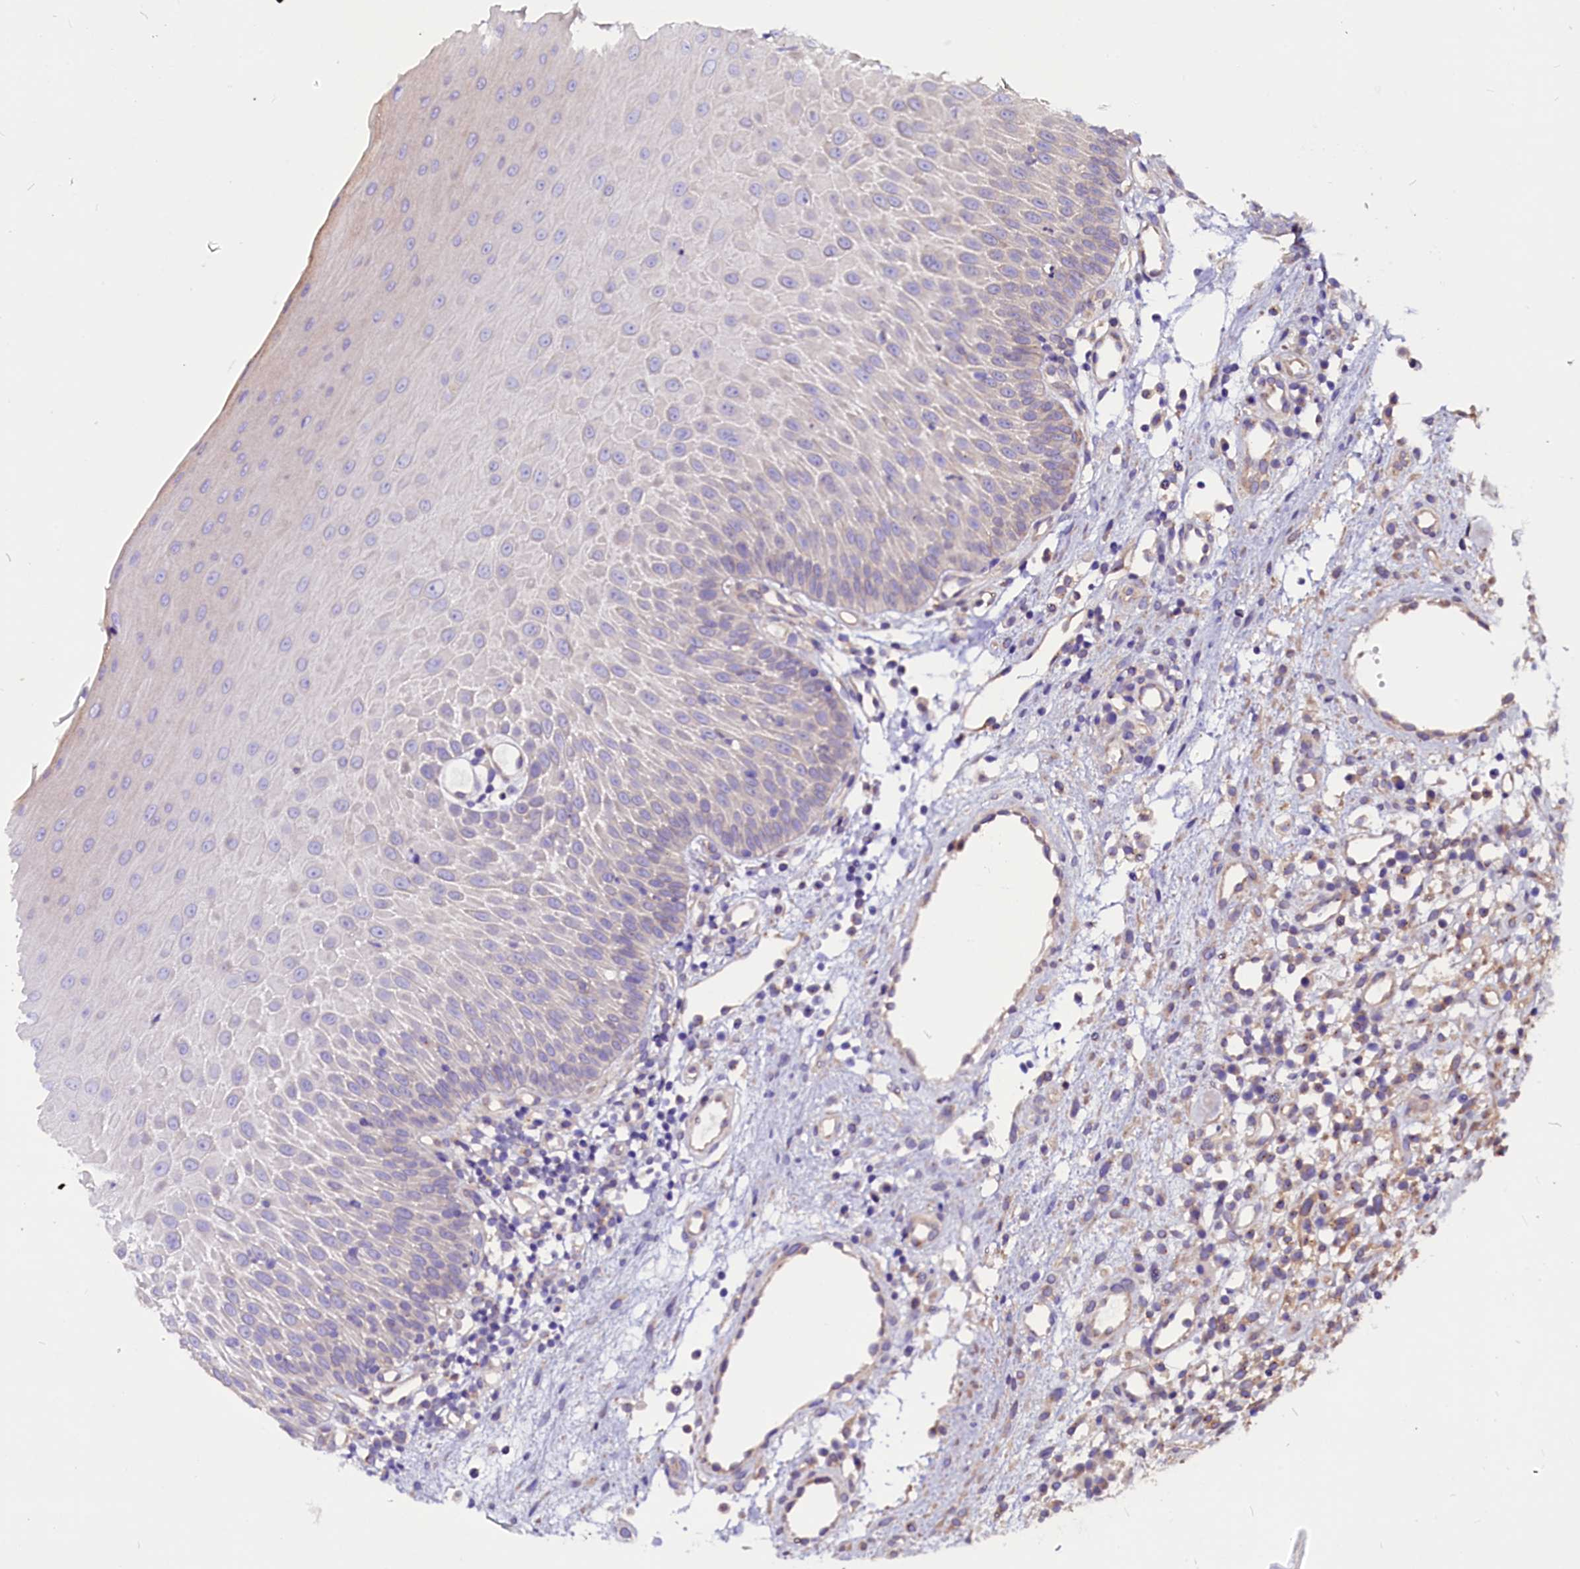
{"staining": {"intensity": "weak", "quantity": "<25%", "location": "cytoplasmic/membranous"}, "tissue": "oral mucosa", "cell_type": "Squamous epithelial cells", "image_type": "normal", "snomed": [{"axis": "morphology", "description": "Normal tissue, NOS"}, {"axis": "topography", "description": "Oral tissue"}], "caption": "Immunohistochemical staining of unremarkable oral mucosa exhibits no significant positivity in squamous epithelial cells.", "gene": "CEP170", "patient": {"sex": "female", "age": 13}}